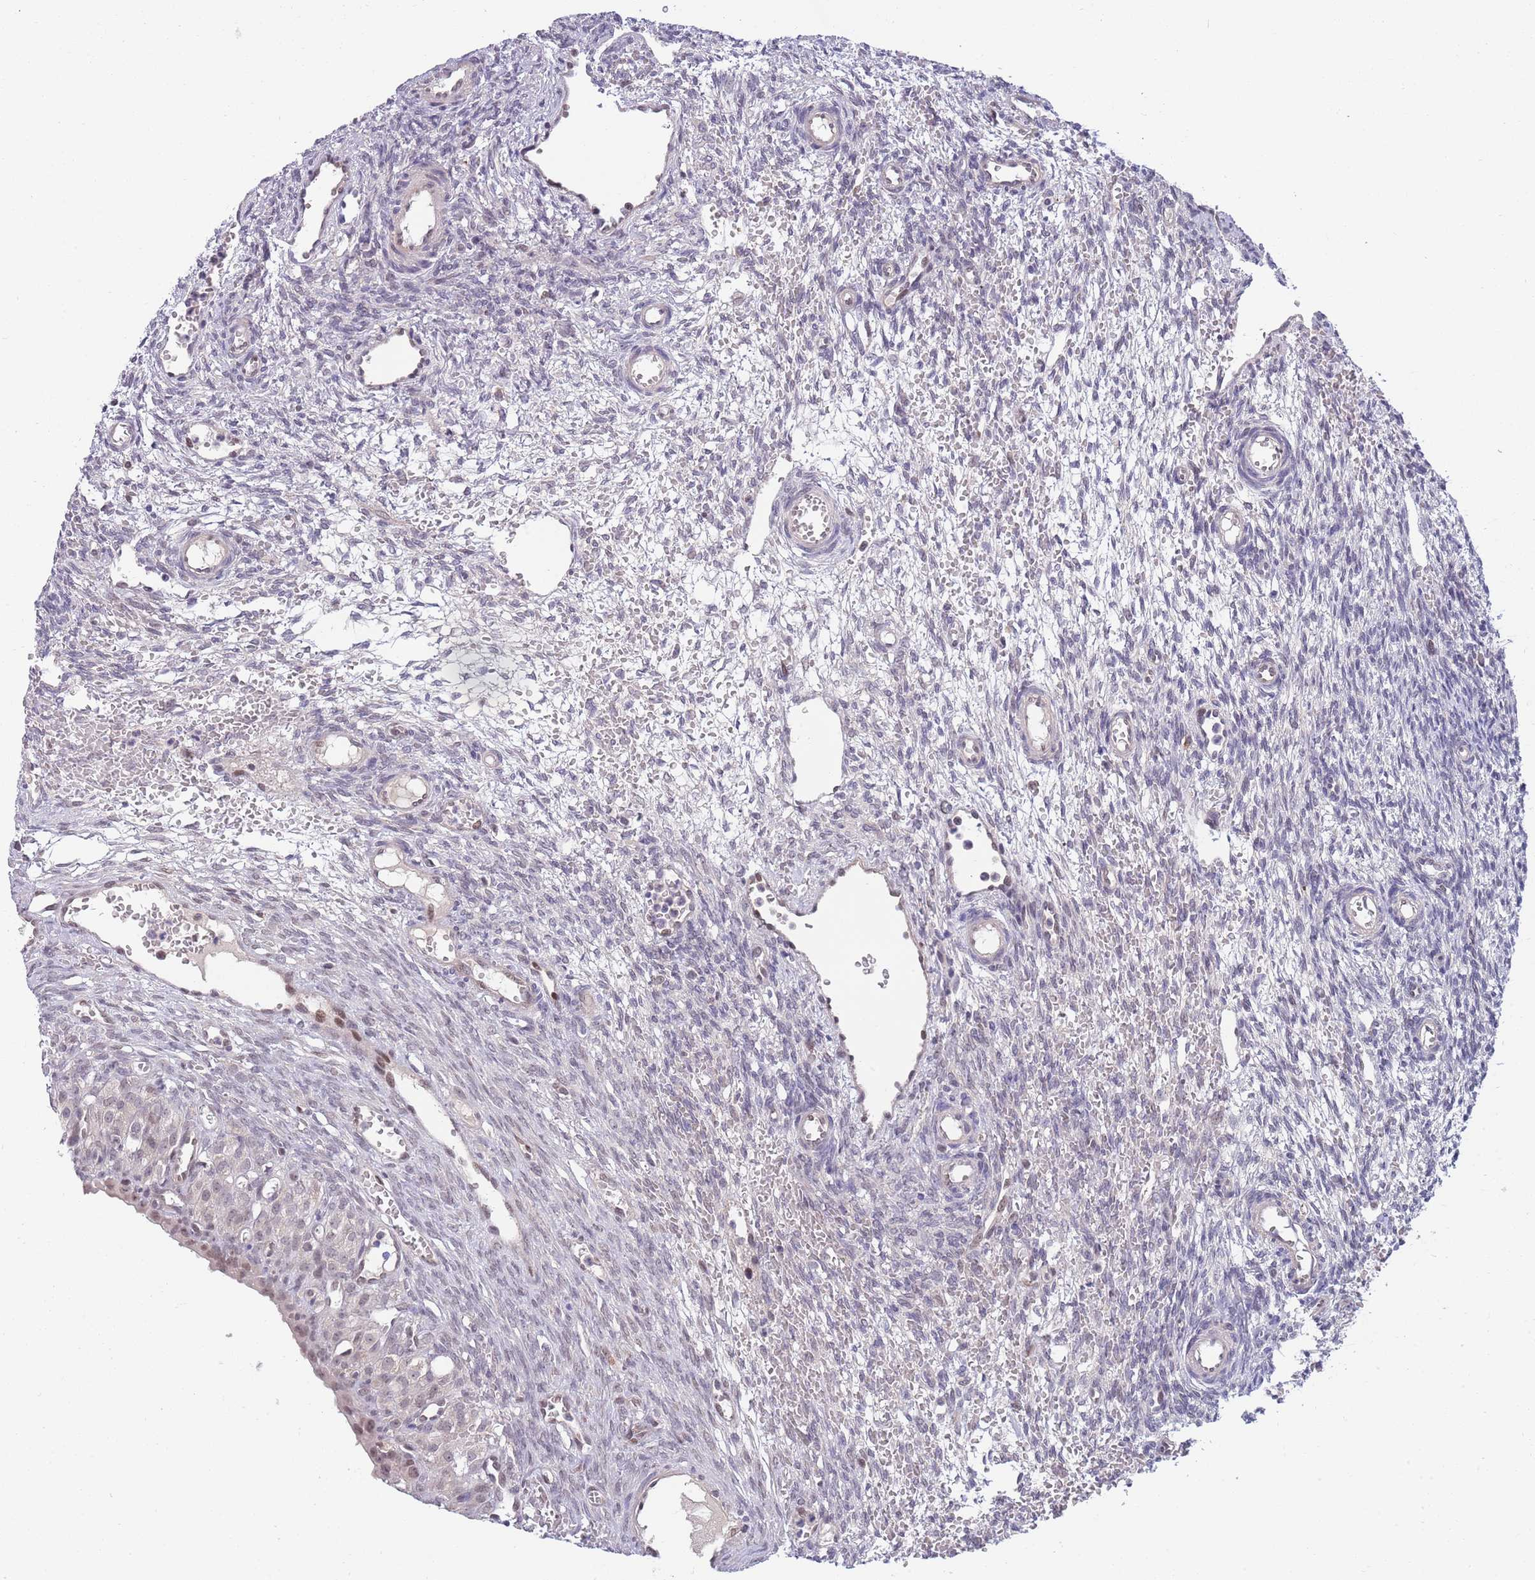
{"staining": {"intensity": "negative", "quantity": "none", "location": "none"}, "tissue": "ovary", "cell_type": "Ovarian stroma cells", "image_type": "normal", "snomed": [{"axis": "morphology", "description": "Normal tissue, NOS"}, {"axis": "topography", "description": "Ovary"}], "caption": "Immunohistochemistry (IHC) histopathology image of normal human ovary stained for a protein (brown), which demonstrates no staining in ovarian stroma cells.", "gene": "NLRP6", "patient": {"sex": "female", "age": 39}}